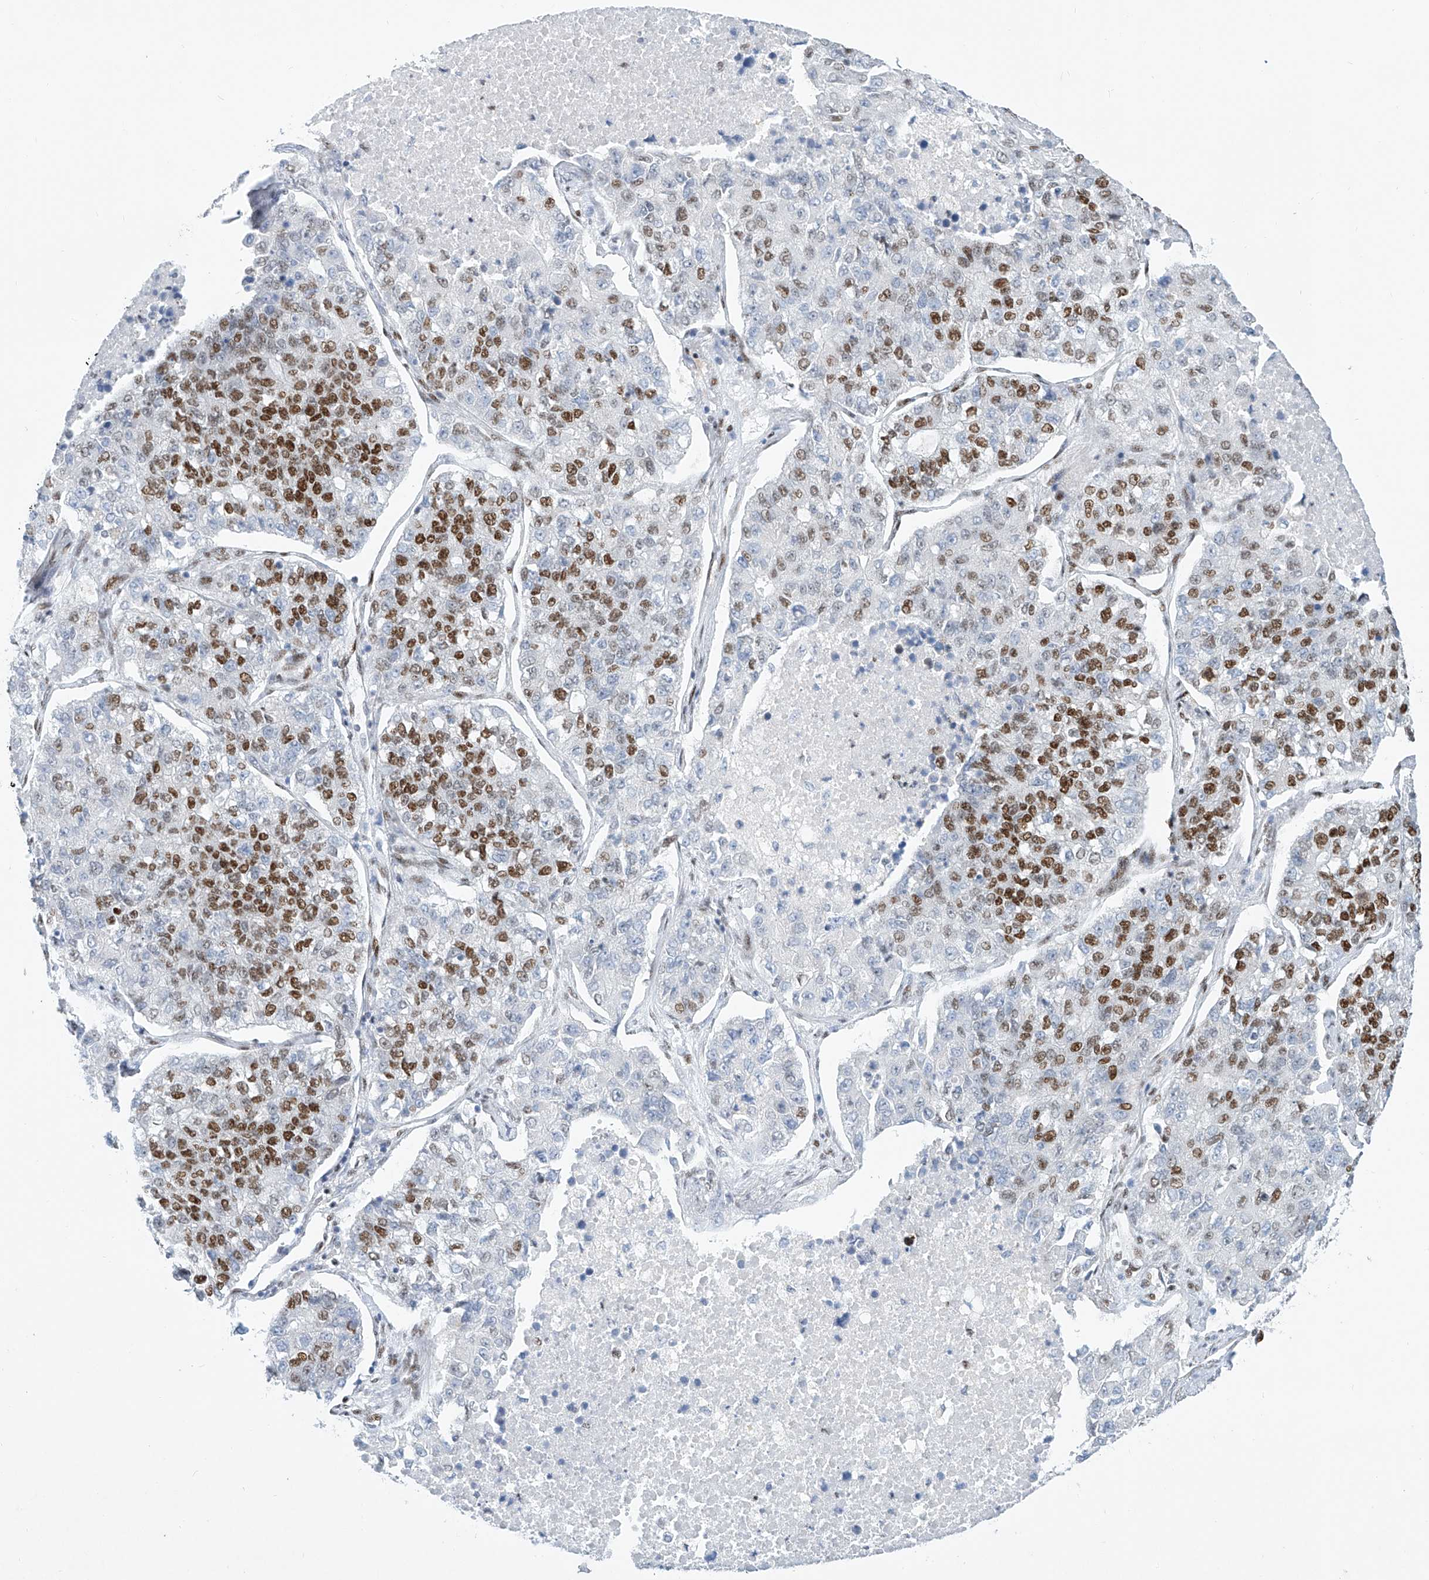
{"staining": {"intensity": "strong", "quantity": "25%-75%", "location": "nuclear"}, "tissue": "lung cancer", "cell_type": "Tumor cells", "image_type": "cancer", "snomed": [{"axis": "morphology", "description": "Adenocarcinoma, NOS"}, {"axis": "topography", "description": "Lung"}], "caption": "This histopathology image shows lung adenocarcinoma stained with IHC to label a protein in brown. The nuclear of tumor cells show strong positivity for the protein. Nuclei are counter-stained blue.", "gene": "TAF4", "patient": {"sex": "male", "age": 49}}